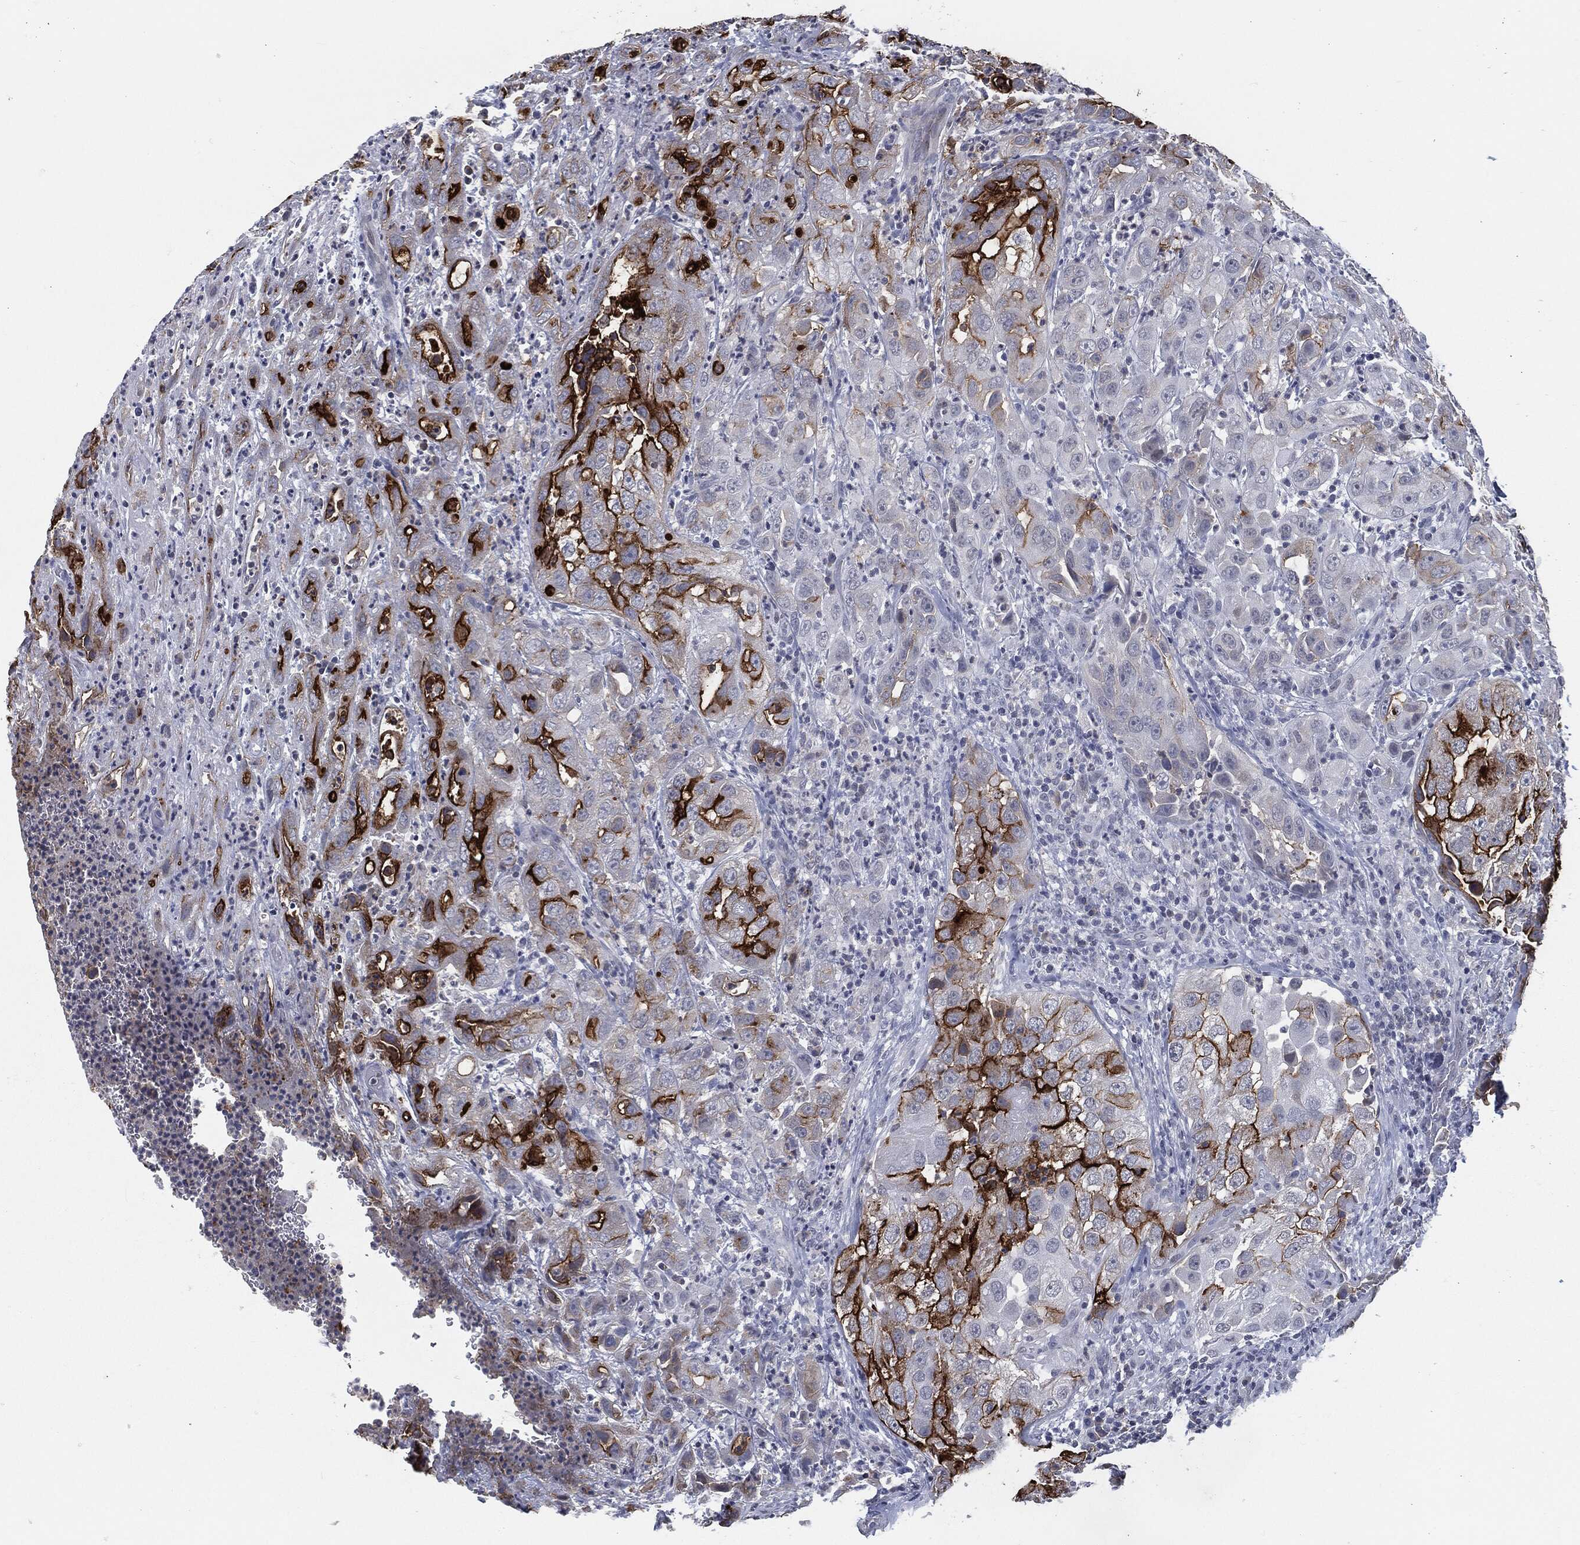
{"staining": {"intensity": "strong", "quantity": "25%-75%", "location": "cytoplasmic/membranous"}, "tissue": "urothelial cancer", "cell_type": "Tumor cells", "image_type": "cancer", "snomed": [{"axis": "morphology", "description": "Urothelial carcinoma, High grade"}, {"axis": "topography", "description": "Urinary bladder"}], "caption": "Protein expression analysis of human urothelial carcinoma (high-grade) reveals strong cytoplasmic/membranous positivity in about 25%-75% of tumor cells. Using DAB (3,3'-diaminobenzidine) (brown) and hematoxylin (blue) stains, captured at high magnification using brightfield microscopy.", "gene": "PROM1", "patient": {"sex": "female", "age": 41}}